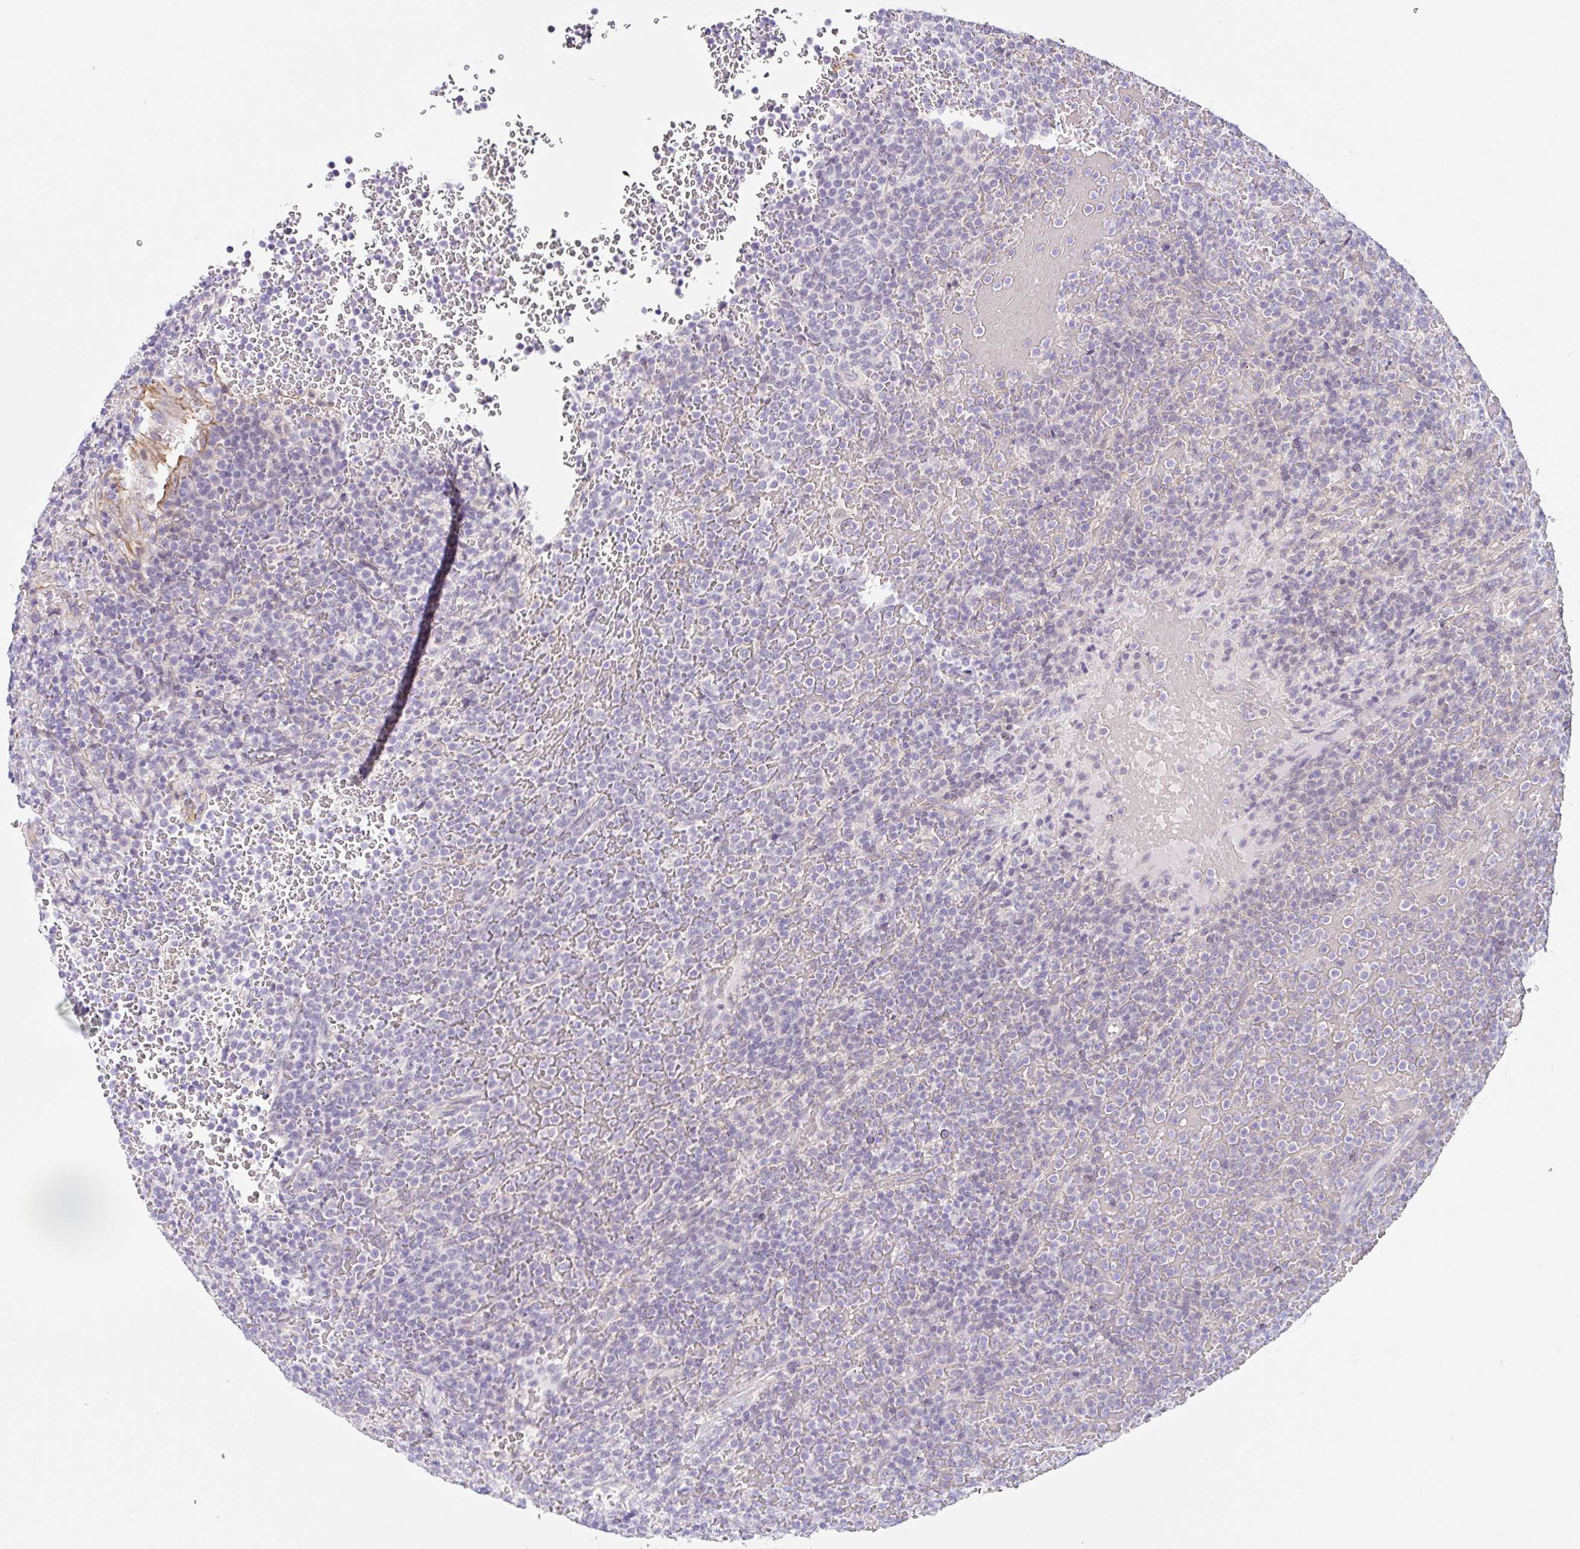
{"staining": {"intensity": "negative", "quantity": "none", "location": "none"}, "tissue": "lymphoma", "cell_type": "Tumor cells", "image_type": "cancer", "snomed": [{"axis": "morphology", "description": "Malignant lymphoma, non-Hodgkin's type, Low grade"}, {"axis": "topography", "description": "Spleen"}], "caption": "Low-grade malignant lymphoma, non-Hodgkin's type stained for a protein using IHC displays no staining tumor cells.", "gene": "DCAF17", "patient": {"sex": "male", "age": 60}}